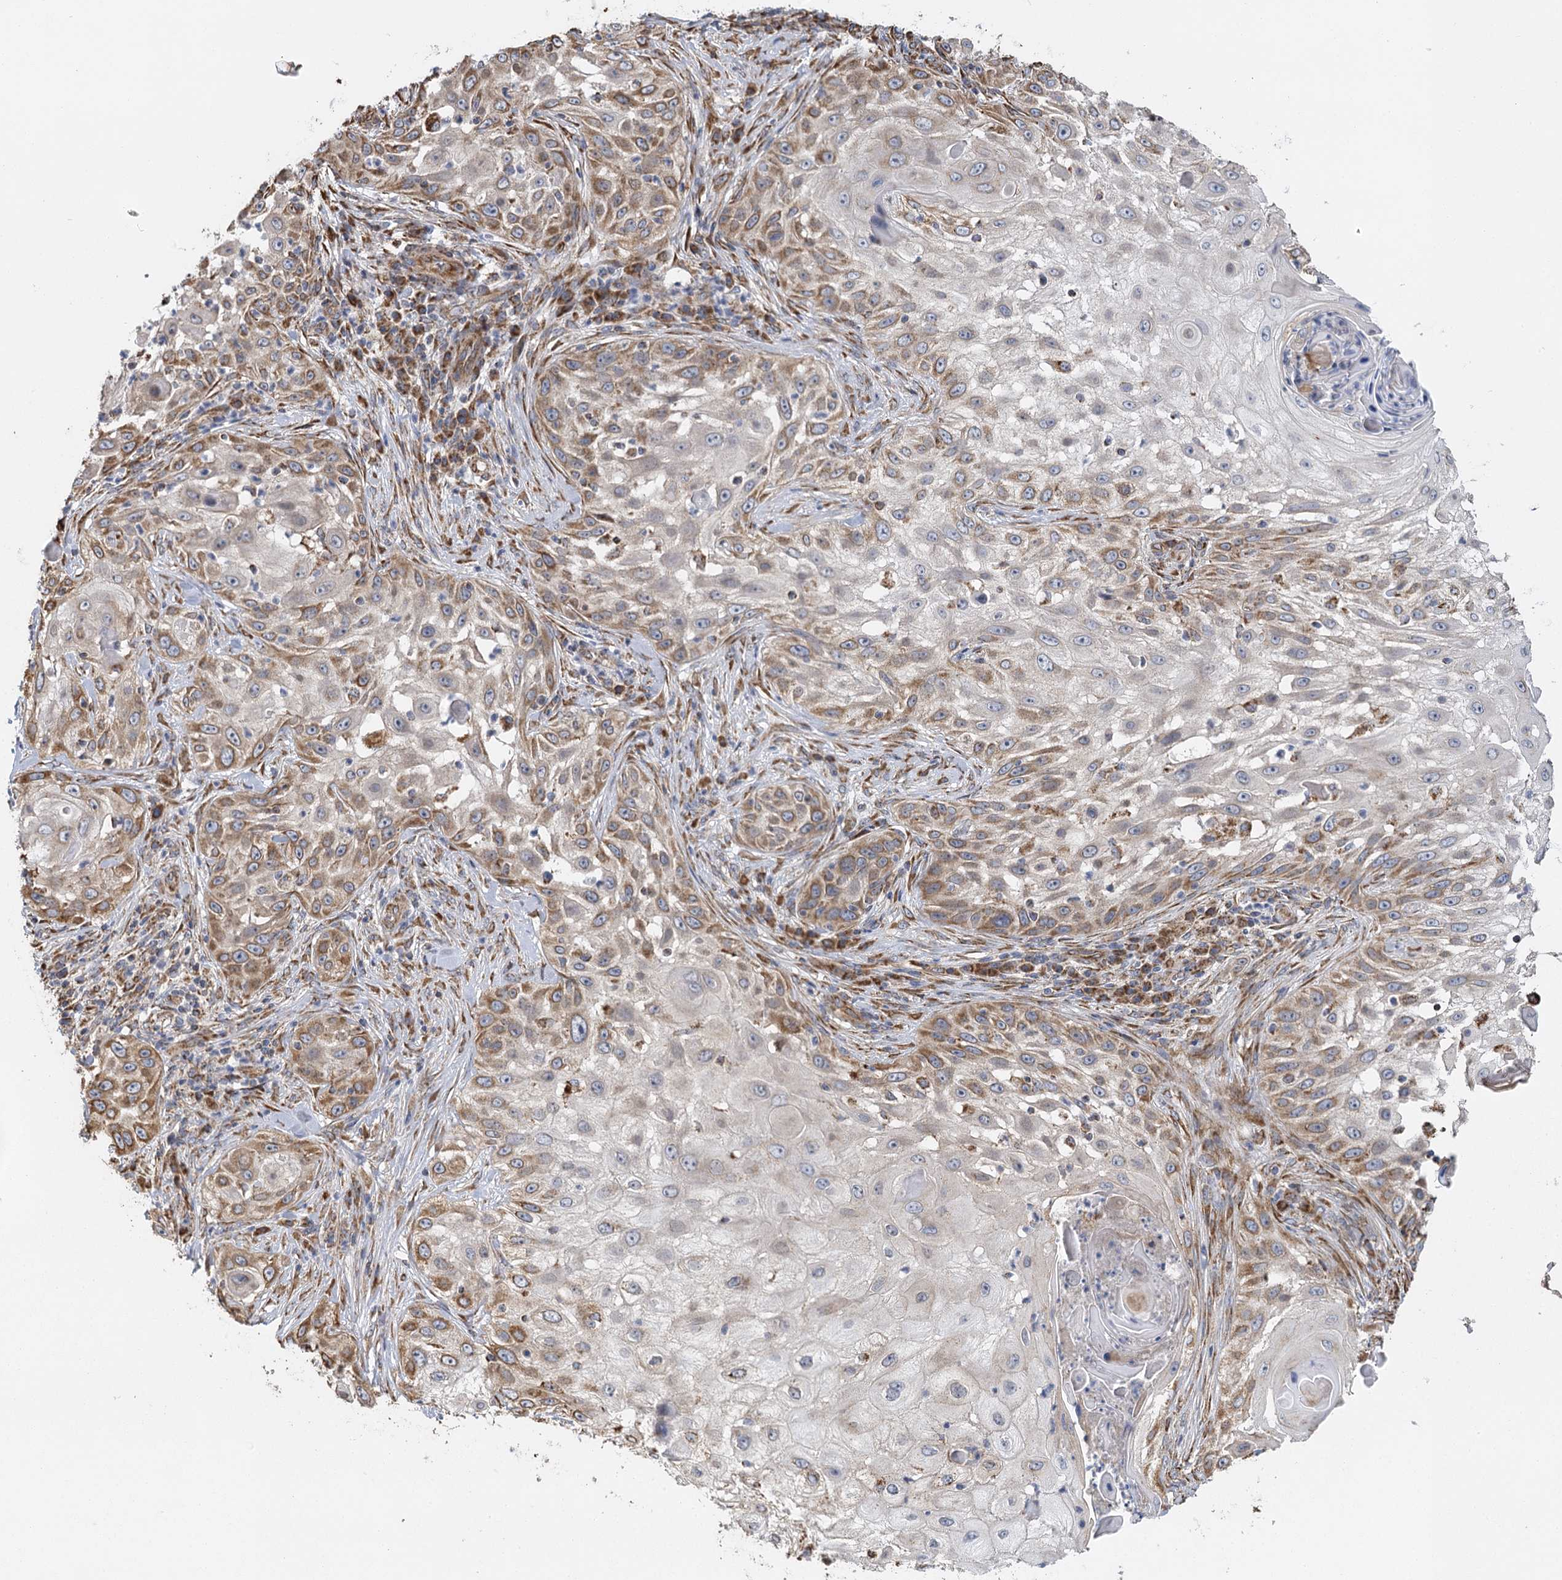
{"staining": {"intensity": "moderate", "quantity": "25%-75%", "location": "cytoplasmic/membranous"}, "tissue": "skin cancer", "cell_type": "Tumor cells", "image_type": "cancer", "snomed": [{"axis": "morphology", "description": "Squamous cell carcinoma, NOS"}, {"axis": "topography", "description": "Skin"}], "caption": "Skin cancer tissue demonstrates moderate cytoplasmic/membranous expression in approximately 25%-75% of tumor cells, visualized by immunohistochemistry. (Stains: DAB (3,3'-diaminobenzidine) in brown, nuclei in blue, Microscopy: brightfield microscopy at high magnification).", "gene": "IL11RA", "patient": {"sex": "female", "age": 44}}